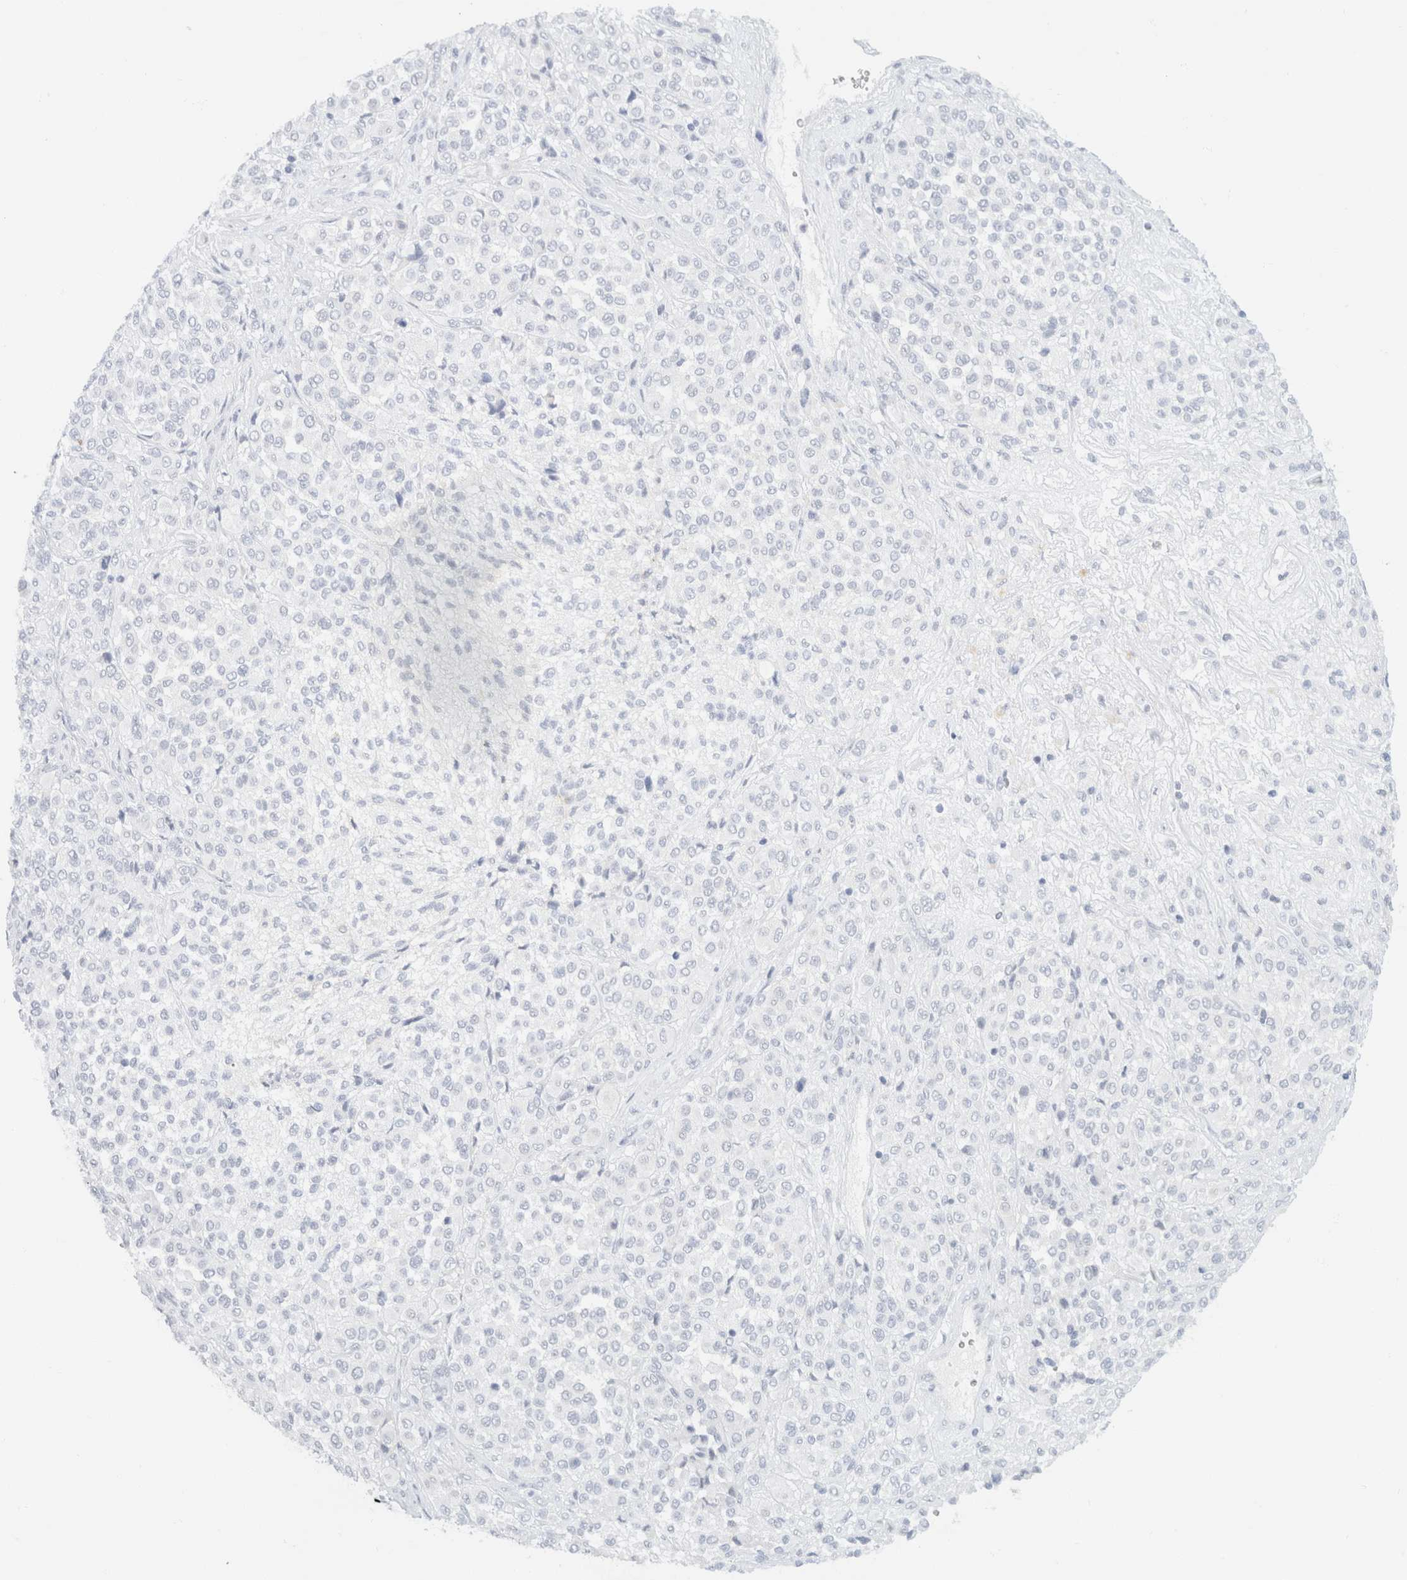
{"staining": {"intensity": "negative", "quantity": "none", "location": "none"}, "tissue": "melanoma", "cell_type": "Tumor cells", "image_type": "cancer", "snomed": [{"axis": "morphology", "description": "Malignant melanoma, Metastatic site"}, {"axis": "topography", "description": "Pancreas"}], "caption": "High power microscopy histopathology image of an IHC image of malignant melanoma (metastatic site), revealing no significant positivity in tumor cells.", "gene": "KRT20", "patient": {"sex": "female", "age": 30}}